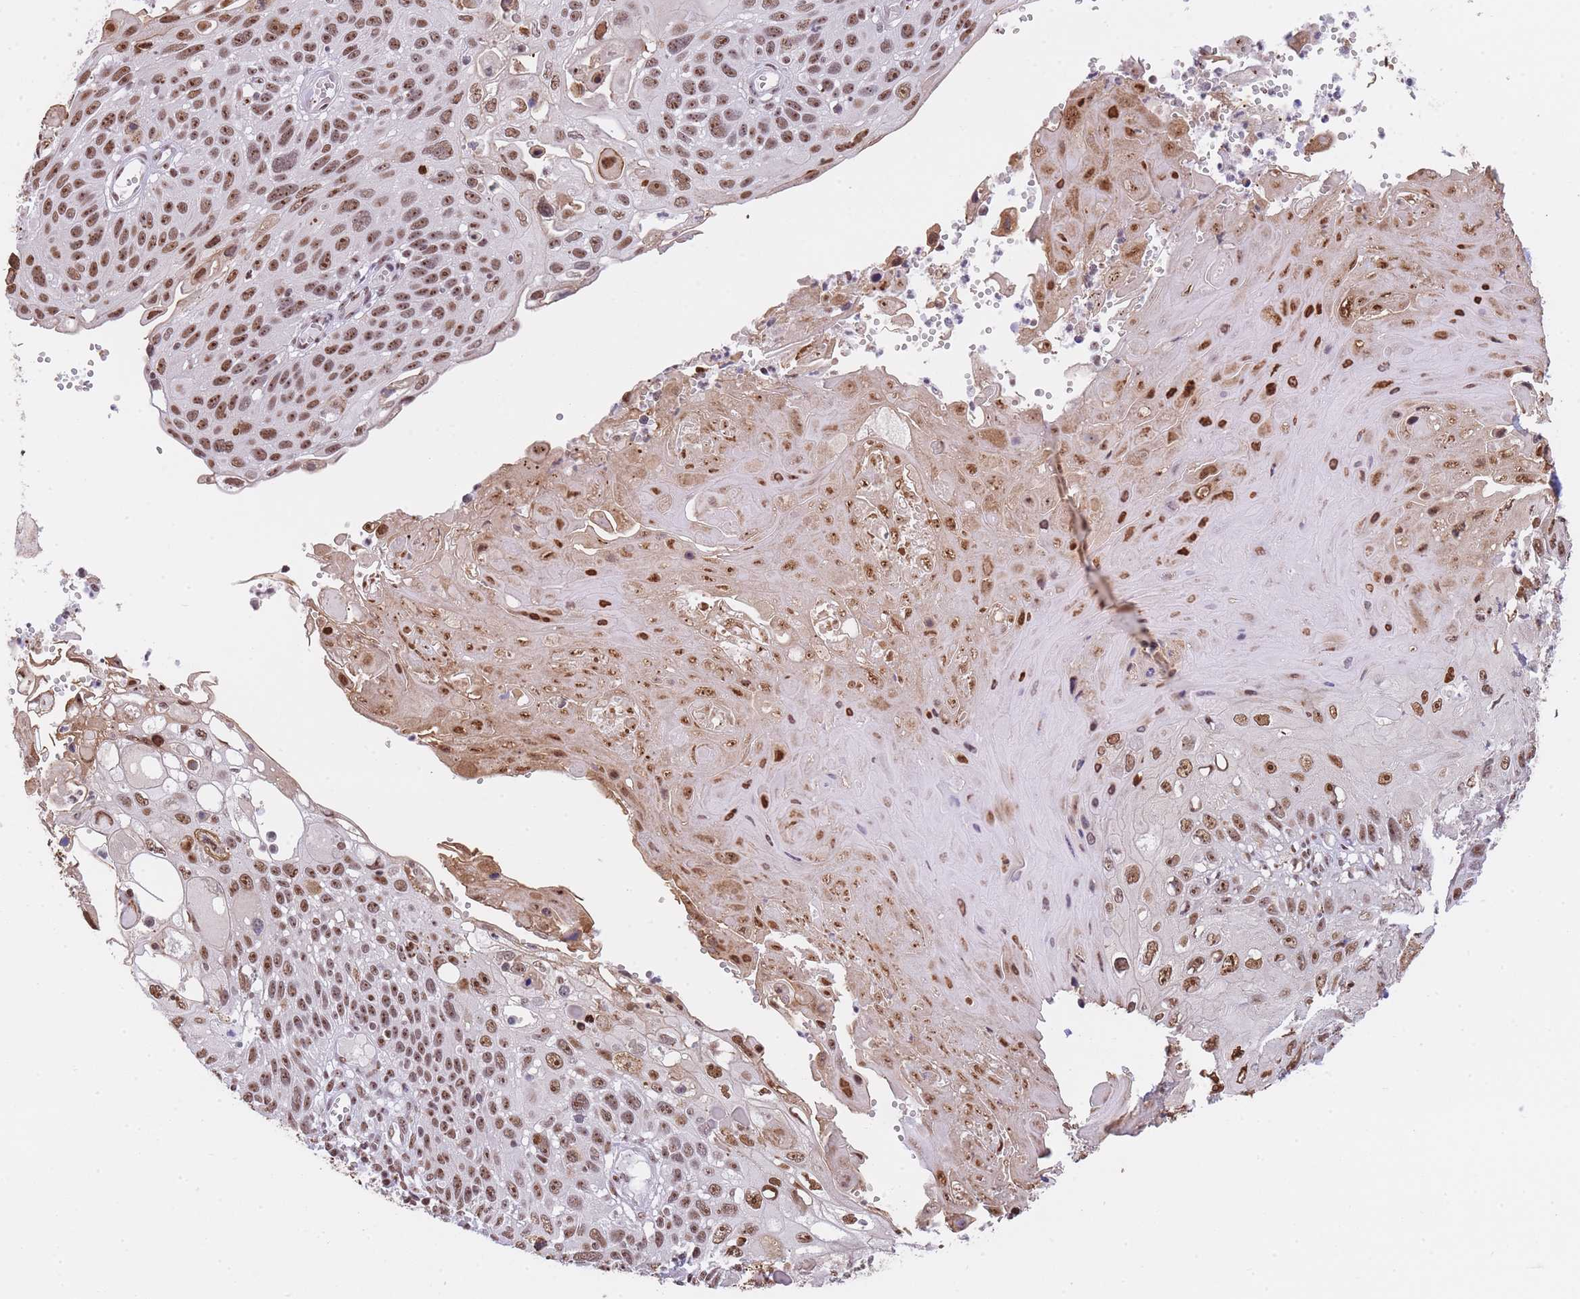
{"staining": {"intensity": "moderate", "quantity": ">75%", "location": "nuclear"}, "tissue": "cervical cancer", "cell_type": "Tumor cells", "image_type": "cancer", "snomed": [{"axis": "morphology", "description": "Squamous cell carcinoma, NOS"}, {"axis": "topography", "description": "Cervix"}], "caption": "Protein staining reveals moderate nuclear expression in about >75% of tumor cells in cervical cancer.", "gene": "EVC2", "patient": {"sex": "female", "age": 70}}